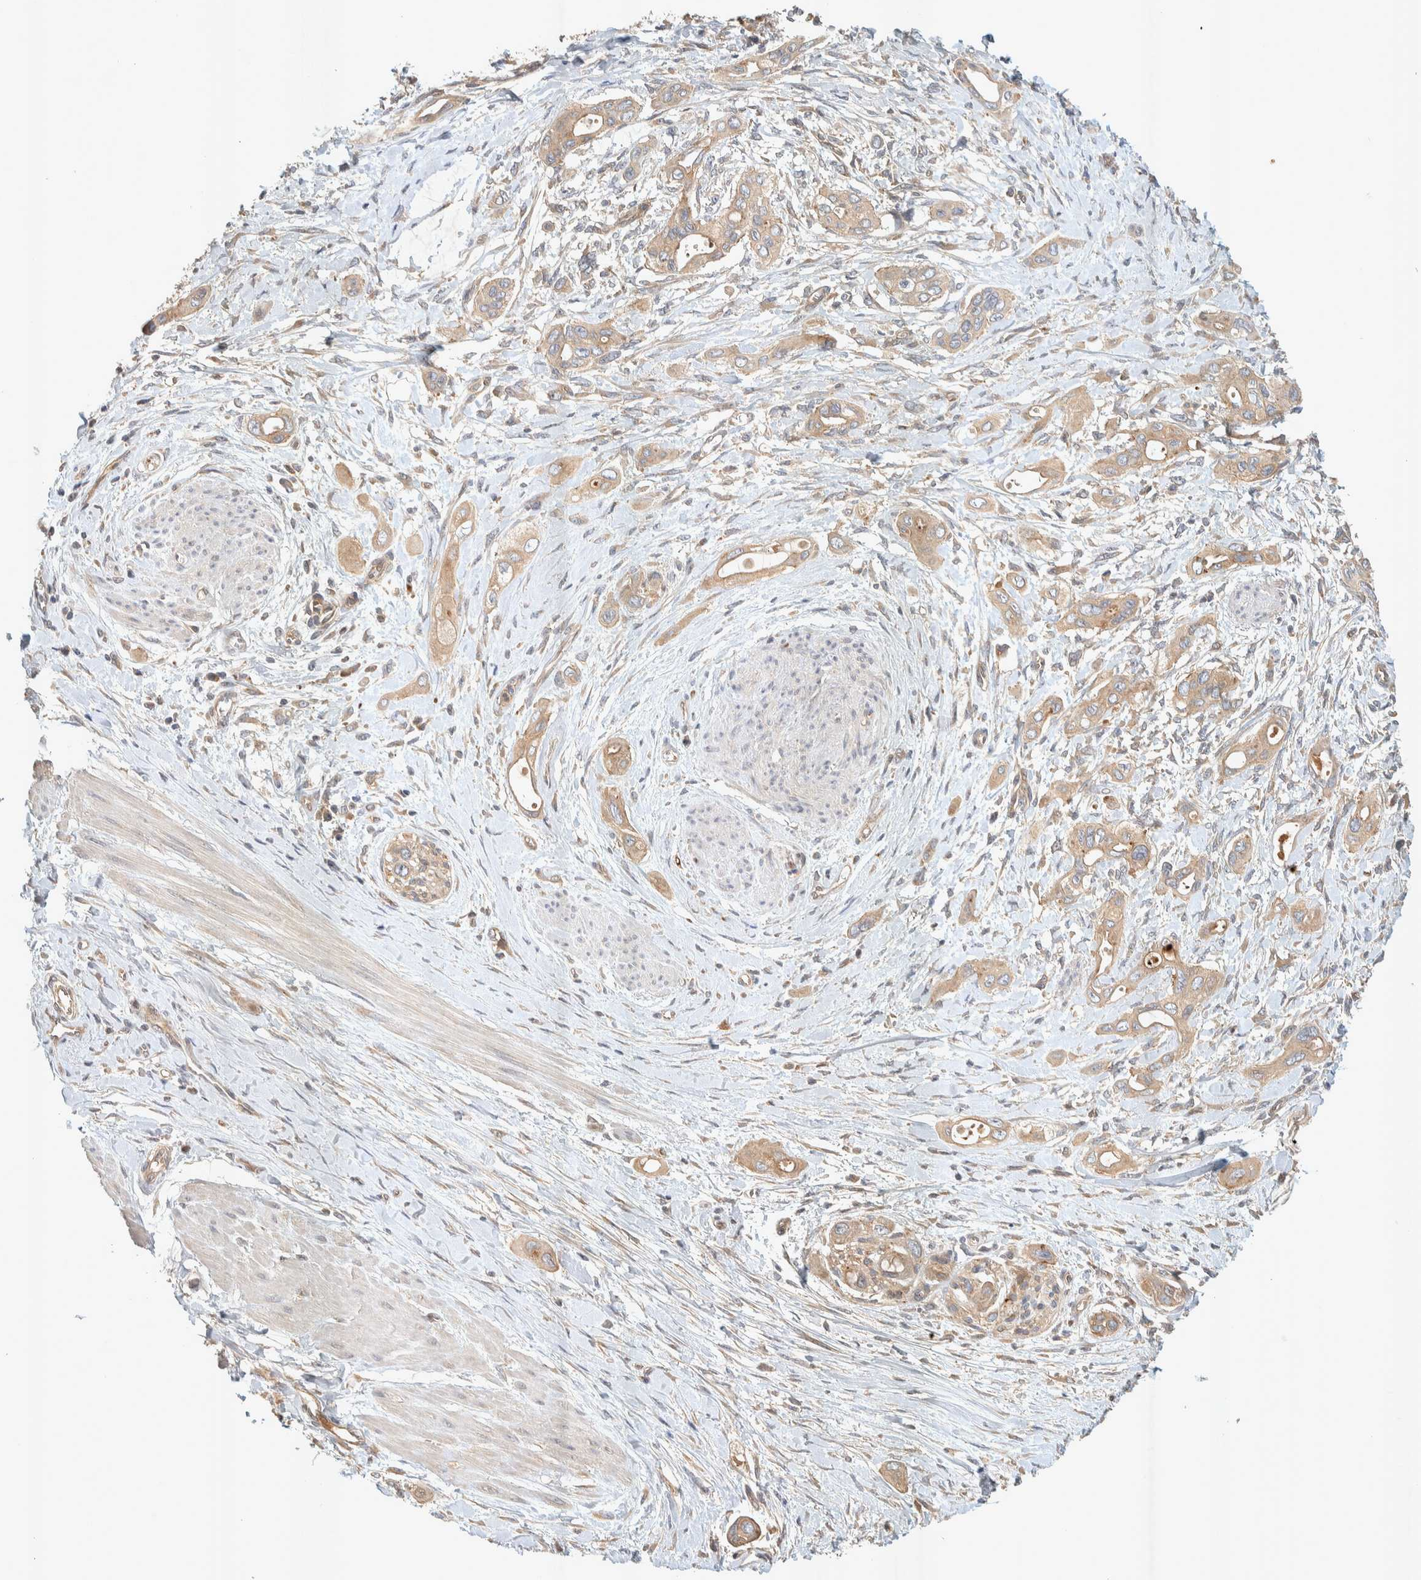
{"staining": {"intensity": "weak", "quantity": ">75%", "location": "cytoplasmic/membranous"}, "tissue": "pancreatic cancer", "cell_type": "Tumor cells", "image_type": "cancer", "snomed": [{"axis": "morphology", "description": "Adenocarcinoma, NOS"}, {"axis": "topography", "description": "Pancreas"}], "caption": "Protein expression analysis of adenocarcinoma (pancreatic) shows weak cytoplasmic/membranous staining in about >75% of tumor cells.", "gene": "PXK", "patient": {"sex": "male", "age": 59}}